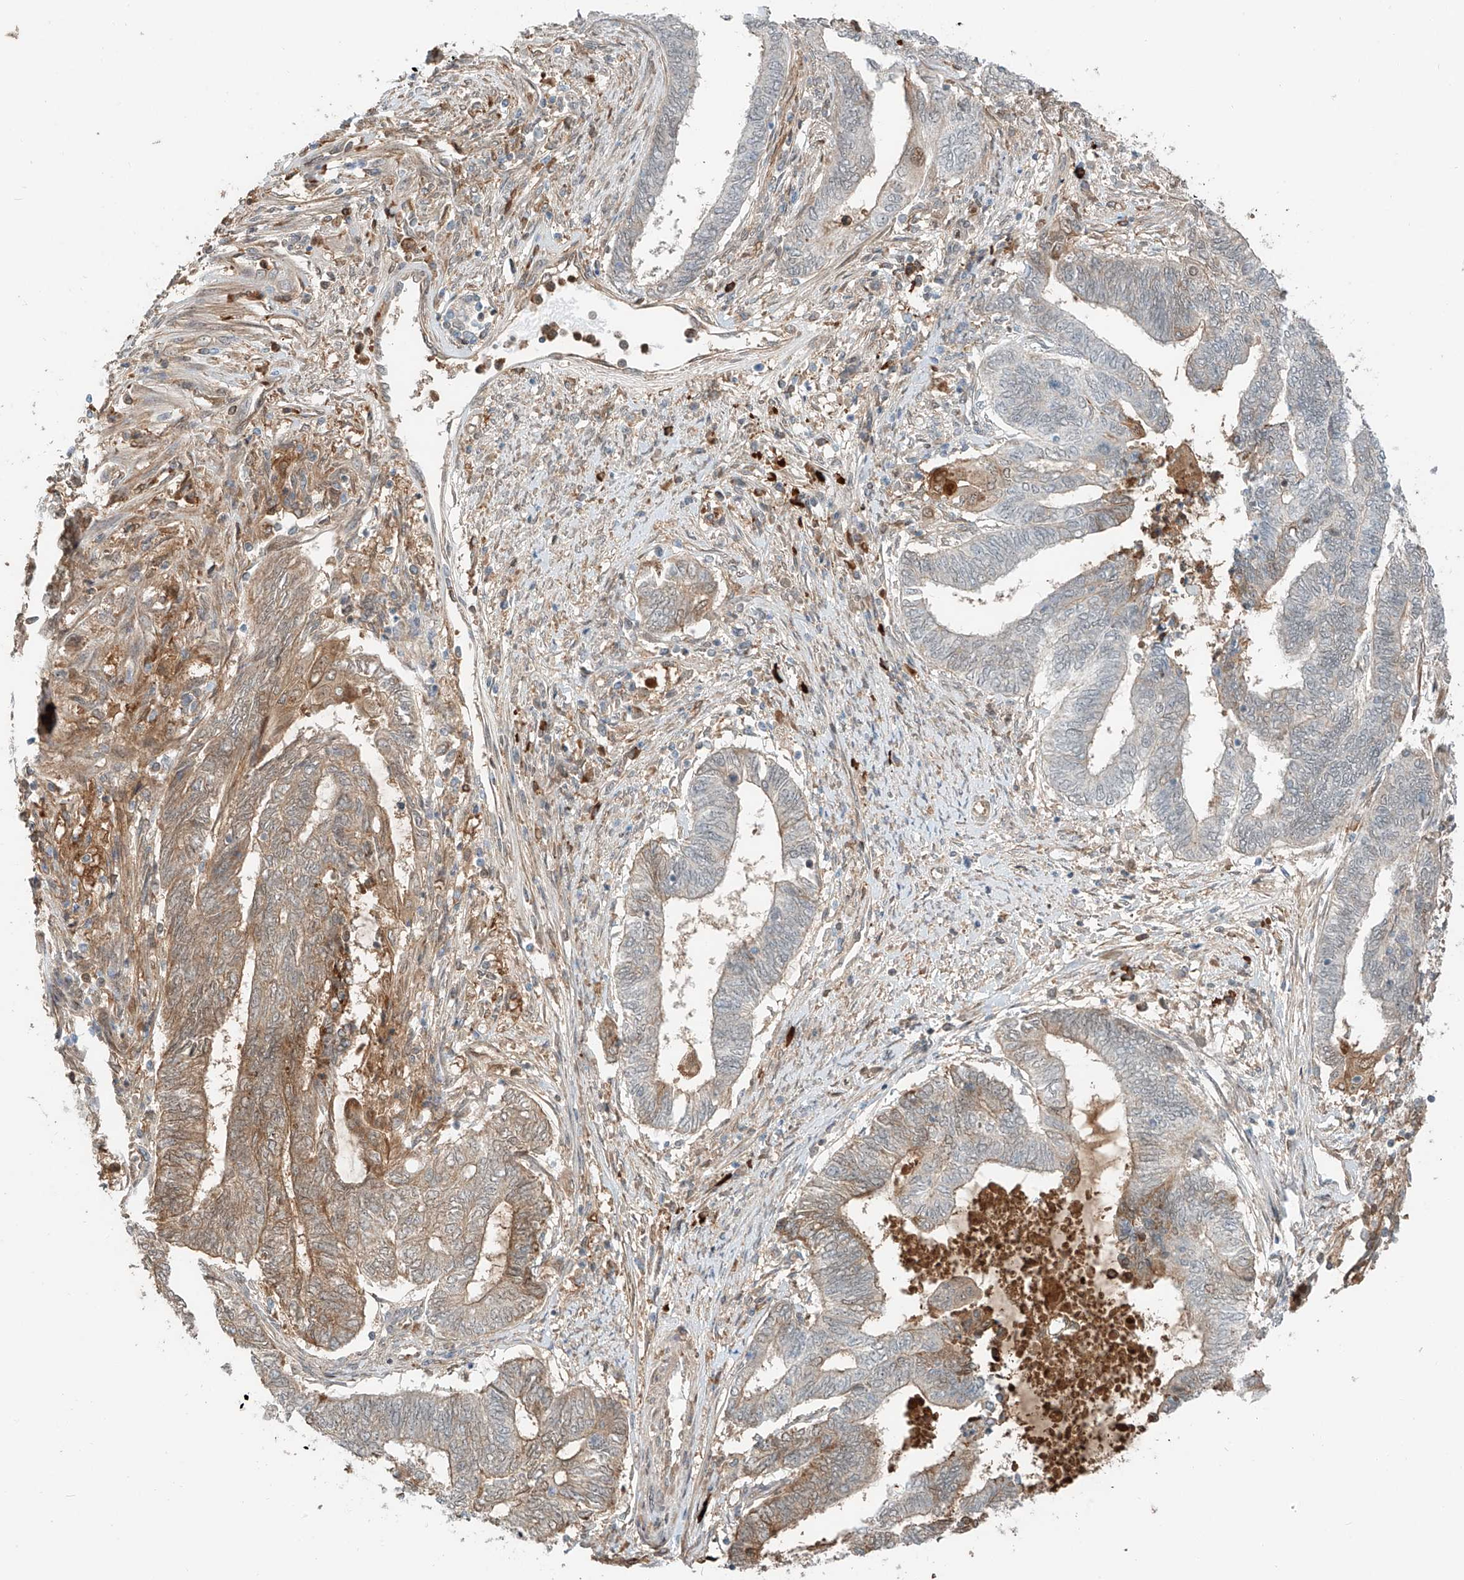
{"staining": {"intensity": "weak", "quantity": "25%-75%", "location": "cytoplasmic/membranous"}, "tissue": "endometrial cancer", "cell_type": "Tumor cells", "image_type": "cancer", "snomed": [{"axis": "morphology", "description": "Adenocarcinoma, NOS"}, {"axis": "topography", "description": "Uterus"}, {"axis": "topography", "description": "Endometrium"}], "caption": "The micrograph reveals staining of endometrial cancer, revealing weak cytoplasmic/membranous protein expression (brown color) within tumor cells. (brown staining indicates protein expression, while blue staining denotes nuclei).", "gene": "CEP162", "patient": {"sex": "female", "age": 70}}